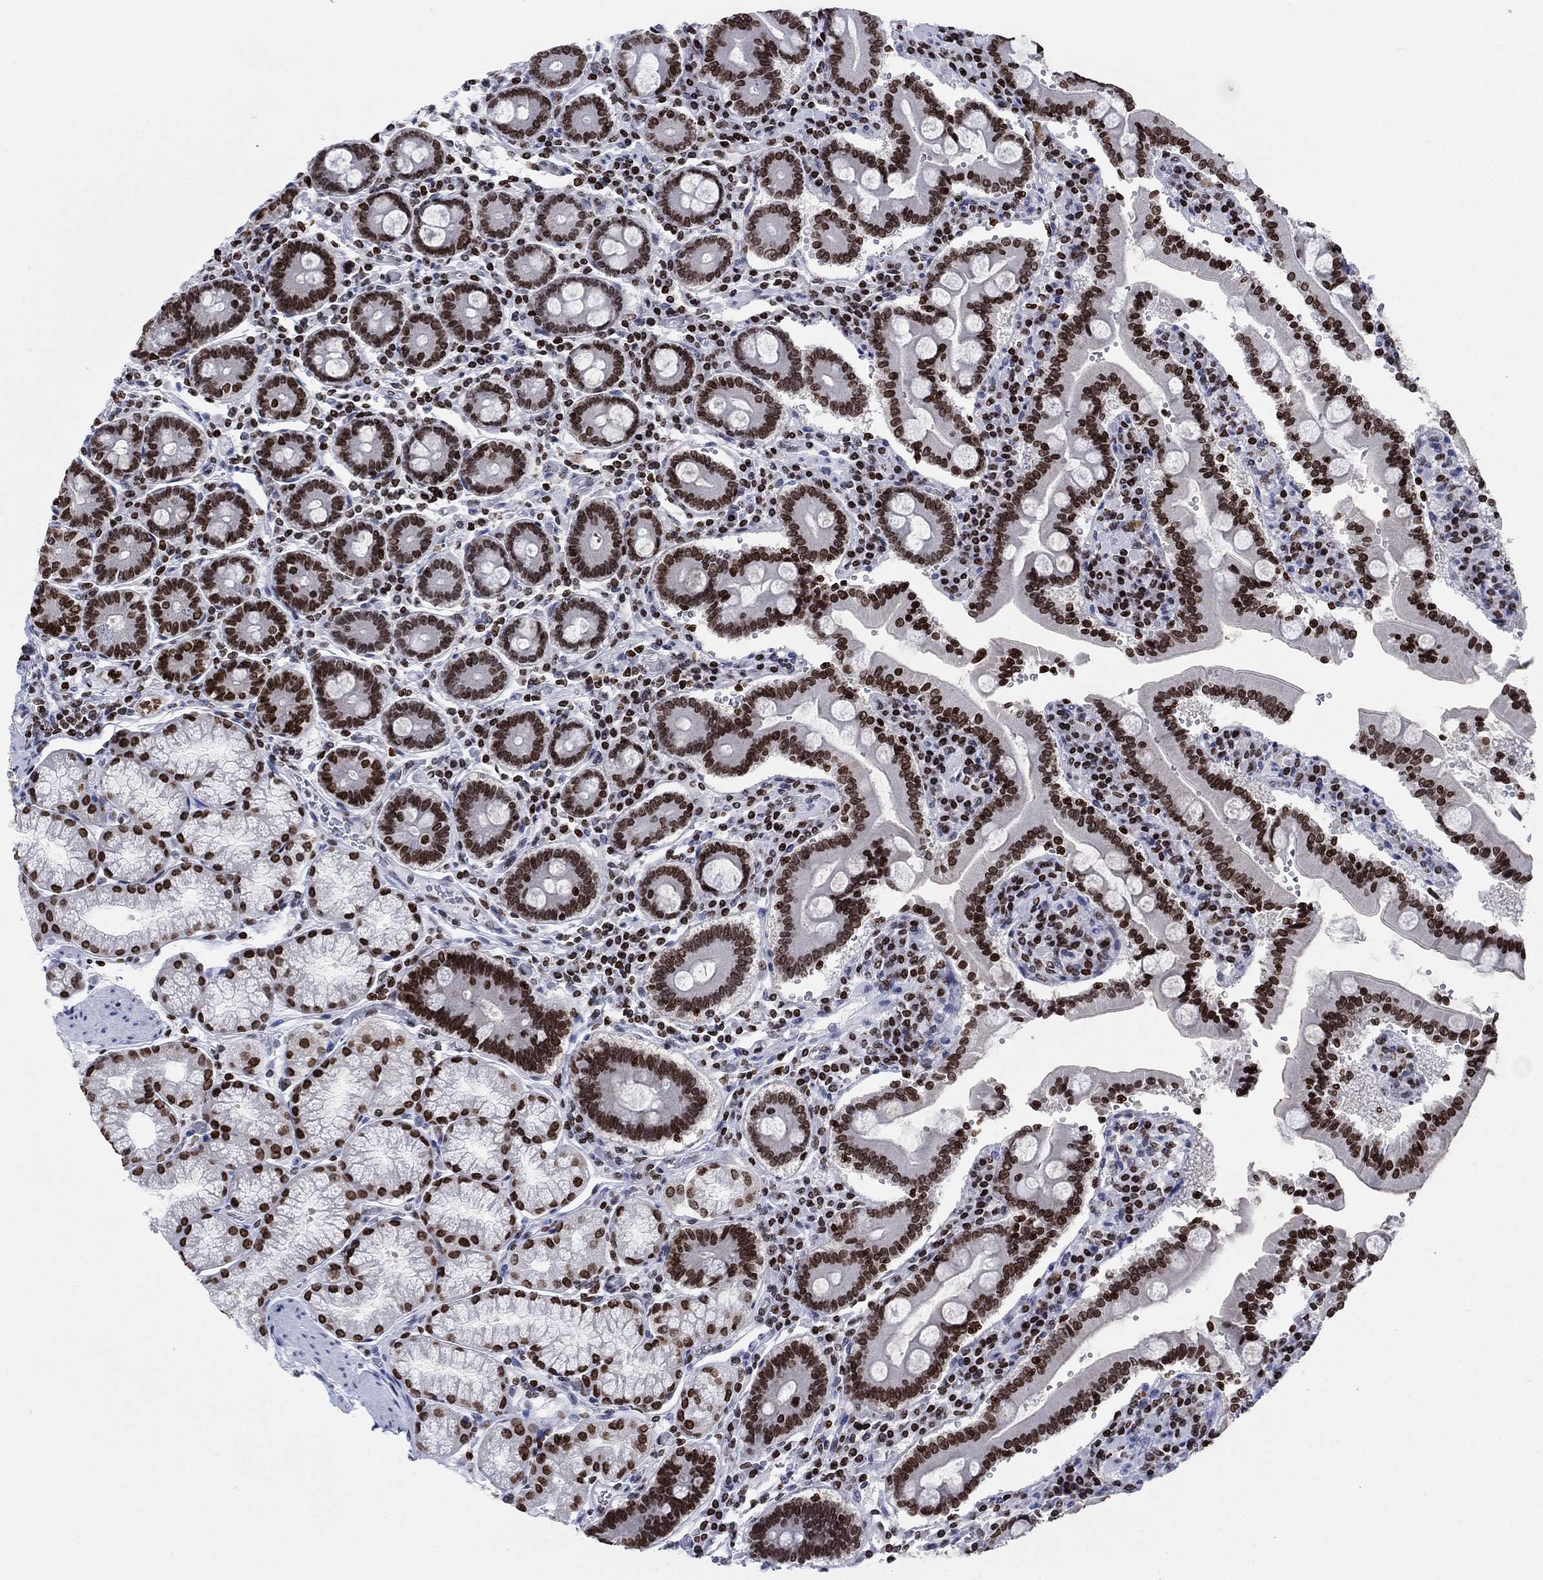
{"staining": {"intensity": "strong", "quantity": ">75%", "location": "nuclear"}, "tissue": "duodenum", "cell_type": "Glandular cells", "image_type": "normal", "snomed": [{"axis": "morphology", "description": "Normal tissue, NOS"}, {"axis": "topography", "description": "Duodenum"}], "caption": "IHC image of normal human duodenum stained for a protein (brown), which demonstrates high levels of strong nuclear positivity in approximately >75% of glandular cells.", "gene": "HMGA1", "patient": {"sex": "female", "age": 62}}